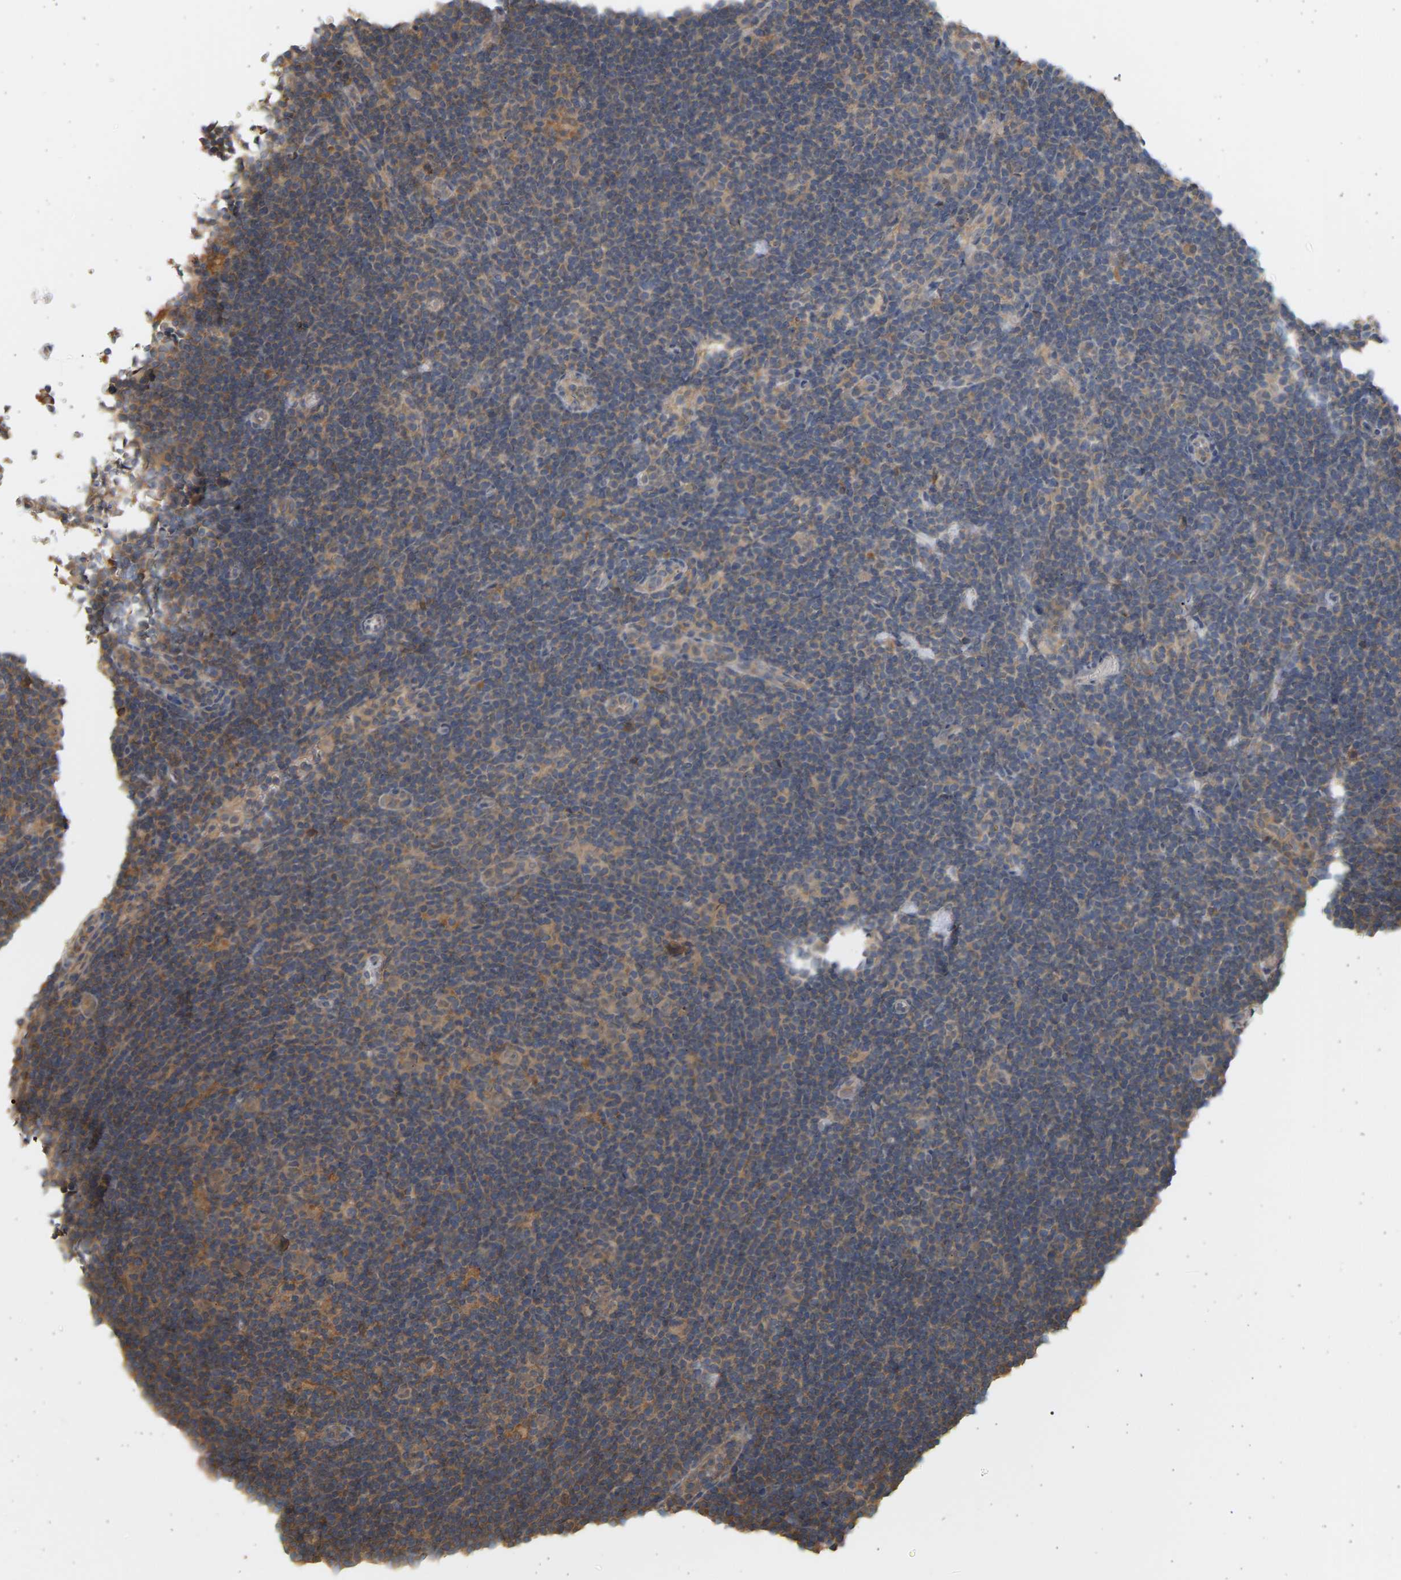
{"staining": {"intensity": "moderate", "quantity": "25%-75%", "location": "cytoplasmic/membranous"}, "tissue": "lymphoma", "cell_type": "Tumor cells", "image_type": "cancer", "snomed": [{"axis": "morphology", "description": "Hodgkin's disease, NOS"}, {"axis": "topography", "description": "Lymph node"}], "caption": "Hodgkin's disease stained with a brown dye demonstrates moderate cytoplasmic/membranous positive staining in about 25%-75% of tumor cells.", "gene": "B4GALT6", "patient": {"sex": "female", "age": 57}}